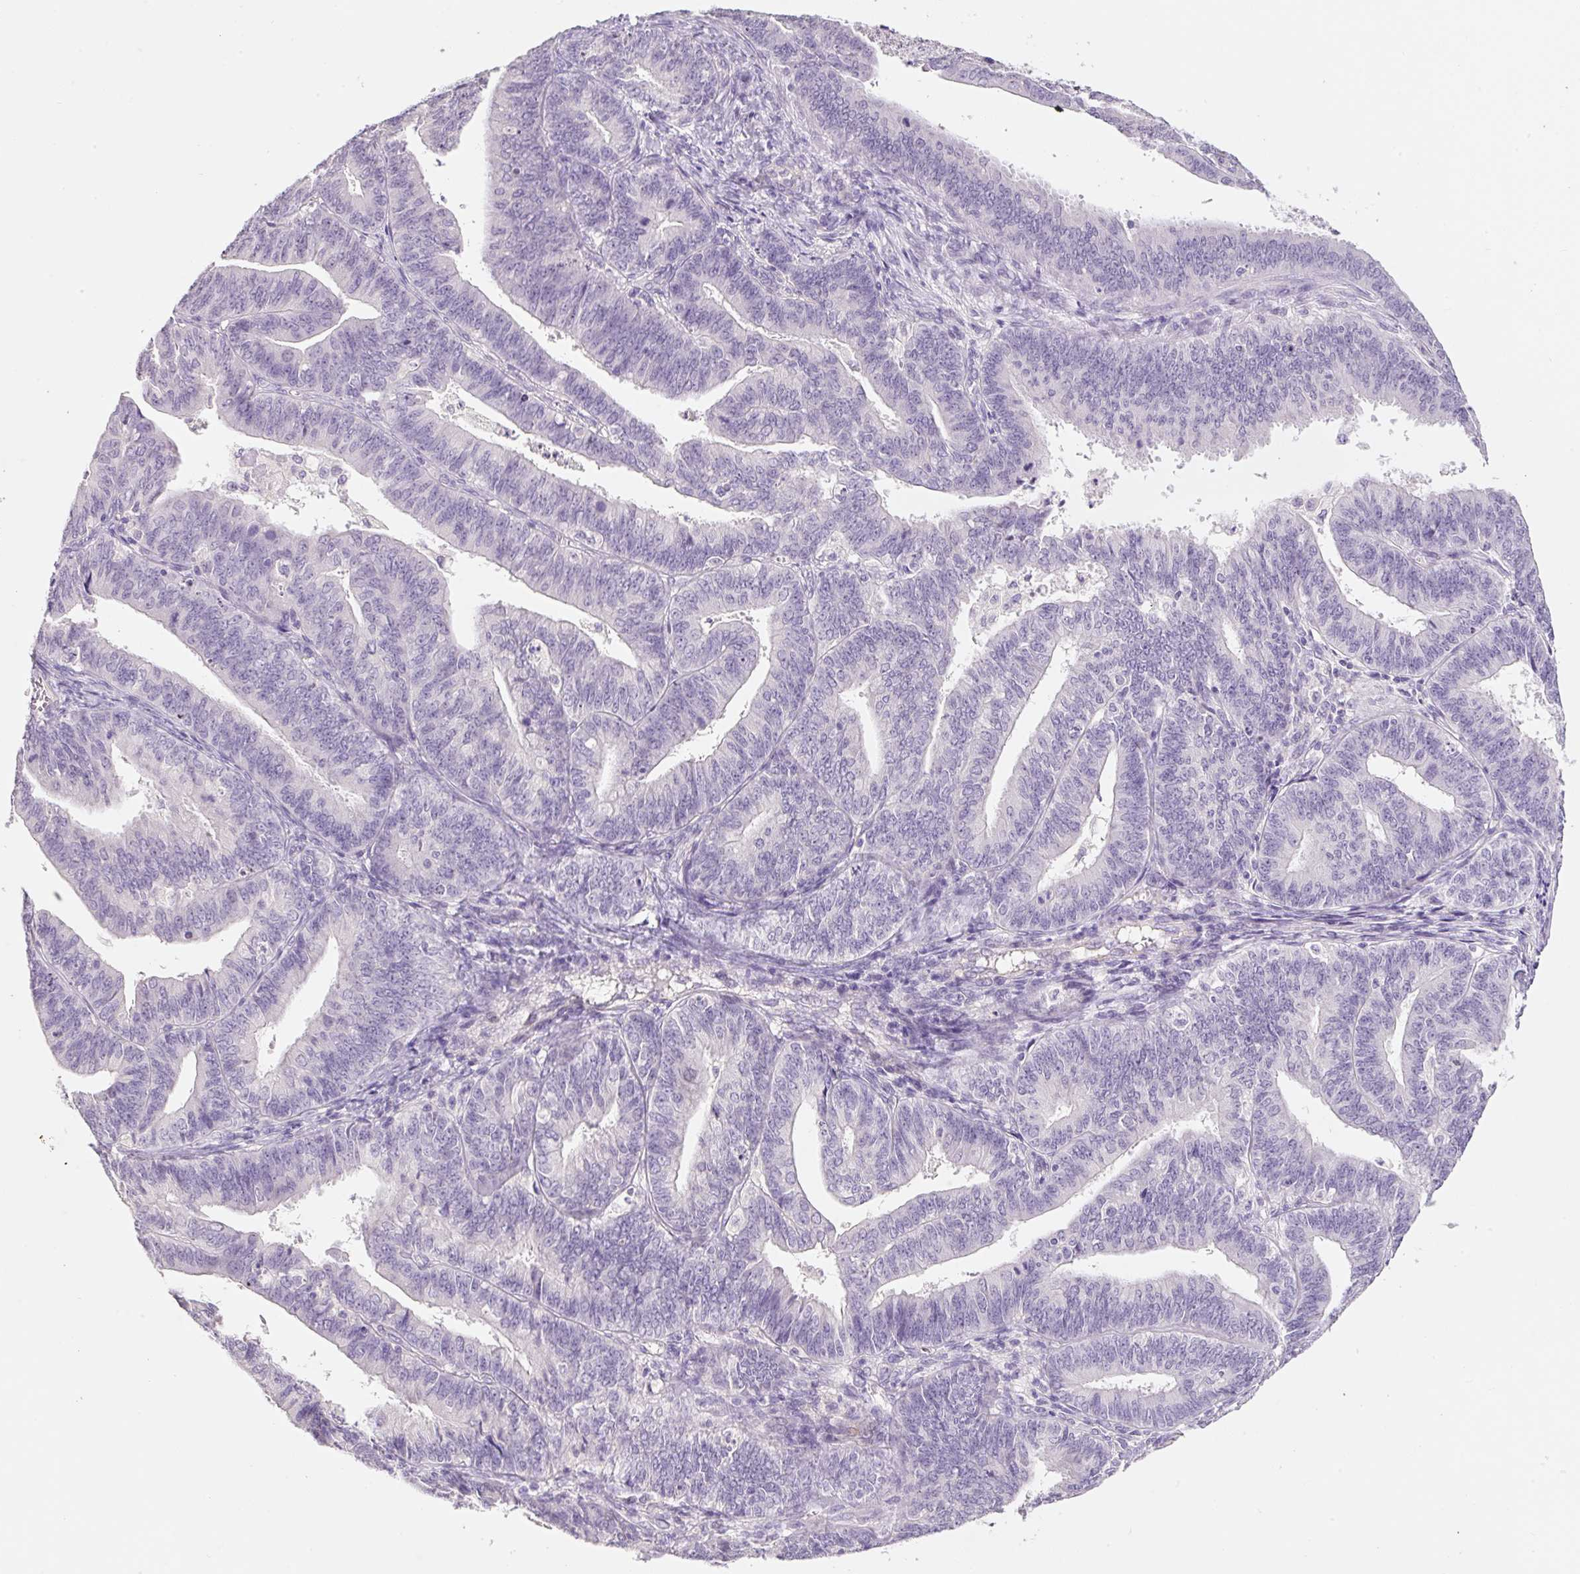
{"staining": {"intensity": "negative", "quantity": "none", "location": "none"}, "tissue": "endometrial cancer", "cell_type": "Tumor cells", "image_type": "cancer", "snomed": [{"axis": "morphology", "description": "Adenocarcinoma, NOS"}, {"axis": "topography", "description": "Endometrium"}], "caption": "Immunohistochemical staining of human endometrial cancer reveals no significant expression in tumor cells. (DAB (3,3'-diaminobenzidine) IHC visualized using brightfield microscopy, high magnification).", "gene": "SYP", "patient": {"sex": "female", "age": 73}}